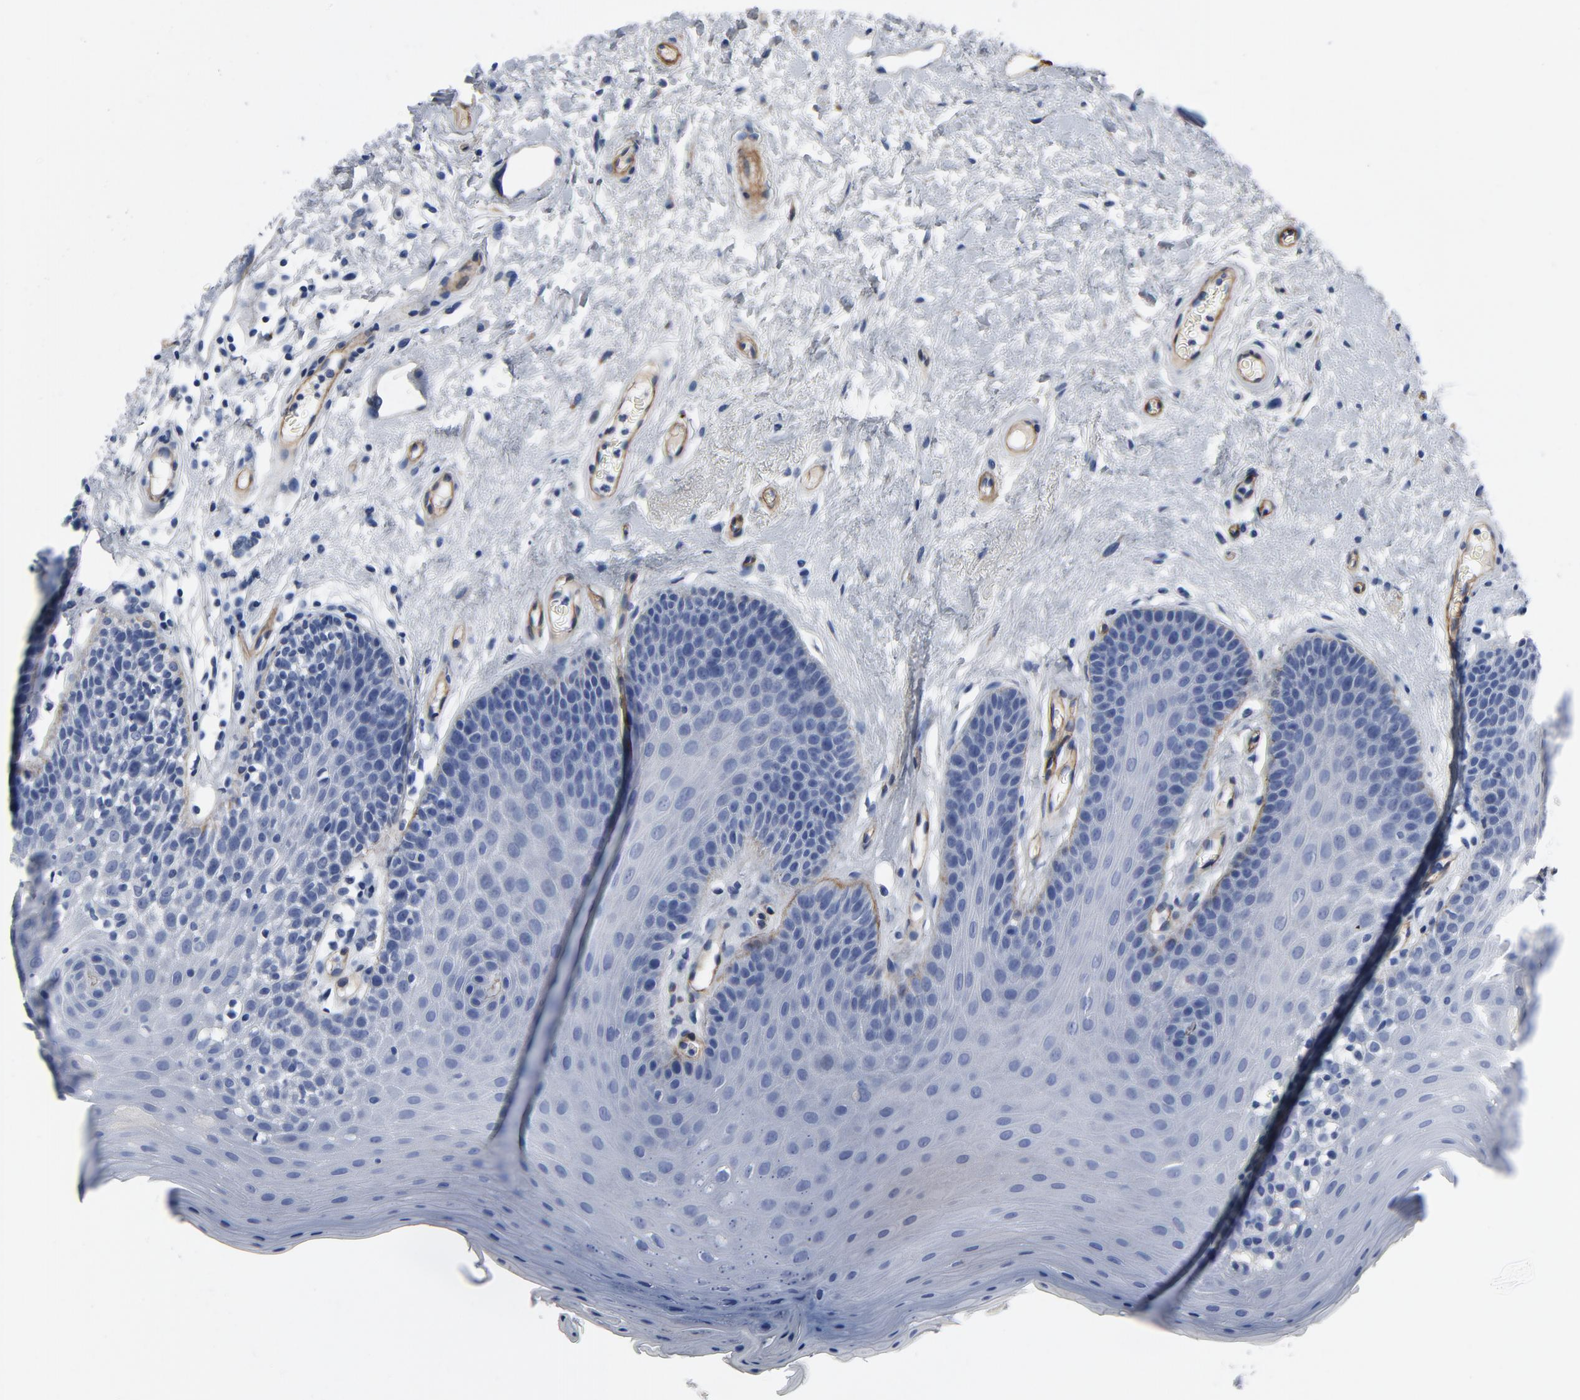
{"staining": {"intensity": "moderate", "quantity": "<25%", "location": "cytoplasmic/membranous"}, "tissue": "oral mucosa", "cell_type": "Squamous epithelial cells", "image_type": "normal", "snomed": [{"axis": "morphology", "description": "Normal tissue, NOS"}, {"axis": "morphology", "description": "Squamous cell carcinoma, NOS"}, {"axis": "topography", "description": "Skeletal muscle"}, {"axis": "topography", "description": "Oral tissue"}, {"axis": "topography", "description": "Head-Neck"}], "caption": "IHC of unremarkable oral mucosa displays low levels of moderate cytoplasmic/membranous staining in approximately <25% of squamous epithelial cells. (Stains: DAB (3,3'-diaminobenzidine) in brown, nuclei in blue, Microscopy: brightfield microscopy at high magnification).", "gene": "LAMC1", "patient": {"sex": "male", "age": 71}}